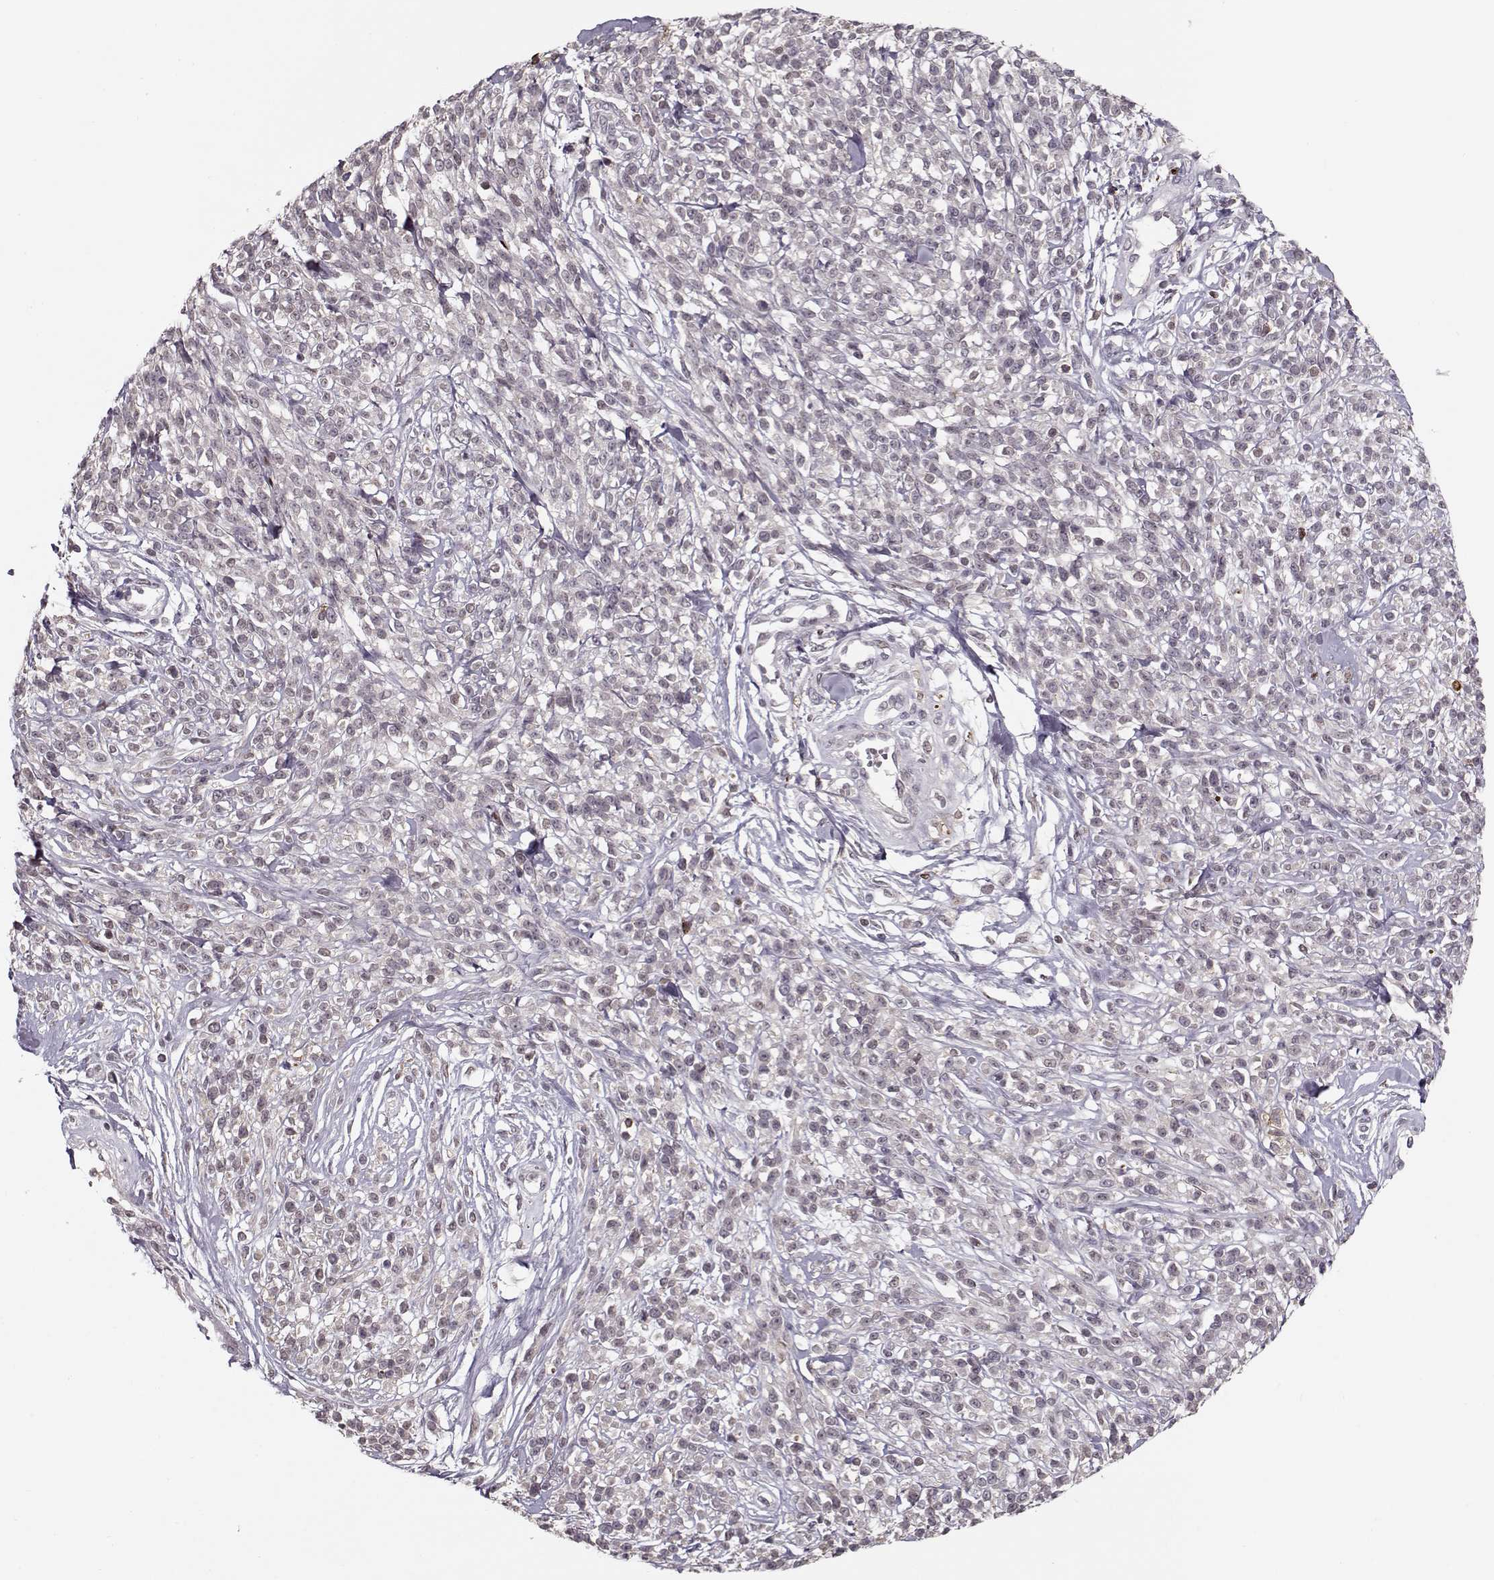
{"staining": {"intensity": "negative", "quantity": "none", "location": "none"}, "tissue": "melanoma", "cell_type": "Tumor cells", "image_type": "cancer", "snomed": [{"axis": "morphology", "description": "Malignant melanoma, NOS"}, {"axis": "topography", "description": "Skin"}, {"axis": "topography", "description": "Skin of trunk"}], "caption": "This is a photomicrograph of IHC staining of melanoma, which shows no staining in tumor cells.", "gene": "DNAI3", "patient": {"sex": "male", "age": 74}}